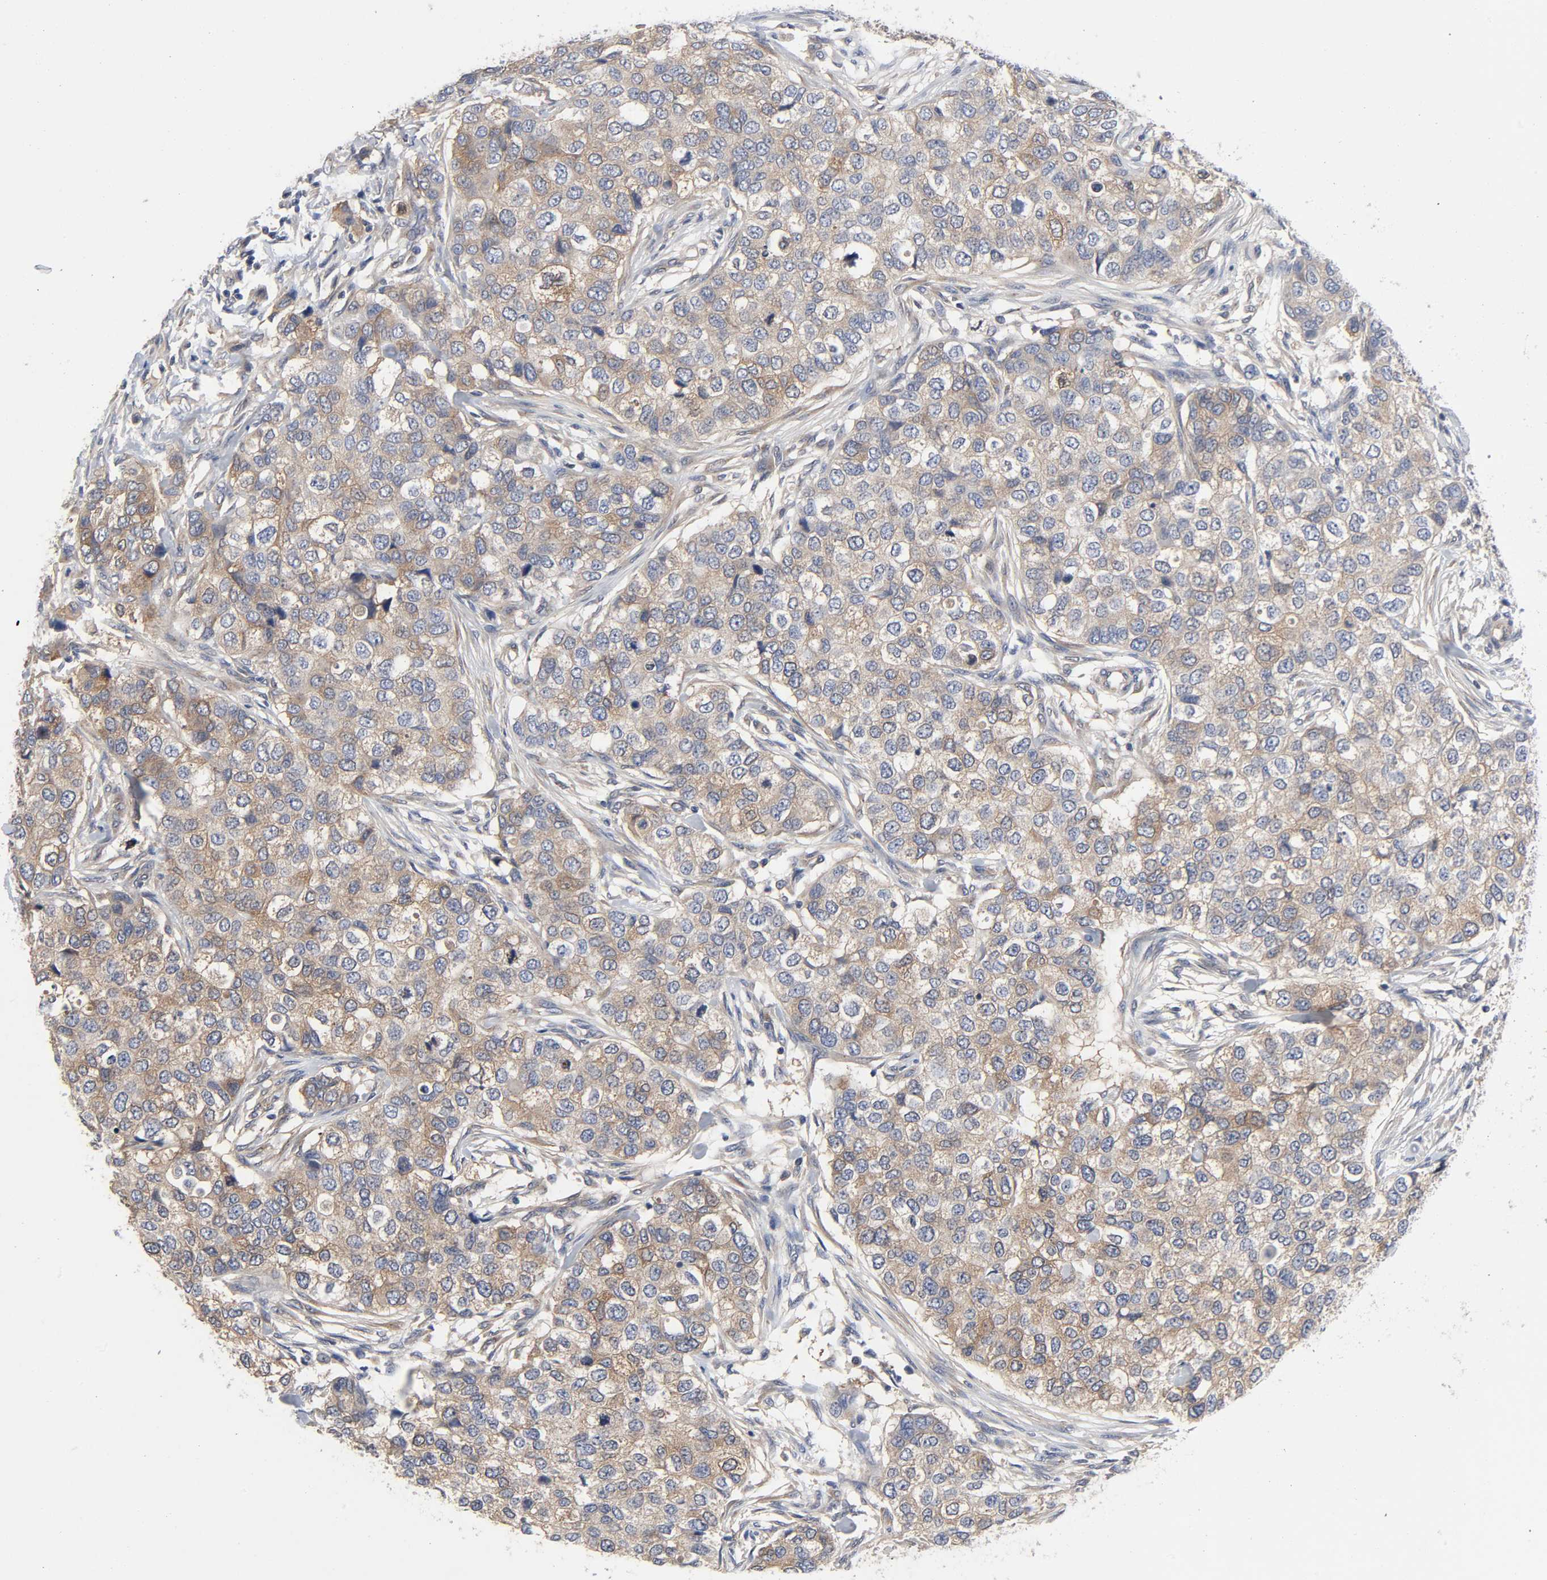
{"staining": {"intensity": "moderate", "quantity": ">75%", "location": "cytoplasmic/membranous"}, "tissue": "breast cancer", "cell_type": "Tumor cells", "image_type": "cancer", "snomed": [{"axis": "morphology", "description": "Normal tissue, NOS"}, {"axis": "morphology", "description": "Duct carcinoma"}, {"axis": "topography", "description": "Breast"}], "caption": "A brown stain shows moderate cytoplasmic/membranous positivity of a protein in human breast invasive ductal carcinoma tumor cells.", "gene": "DYNLT3", "patient": {"sex": "female", "age": 49}}